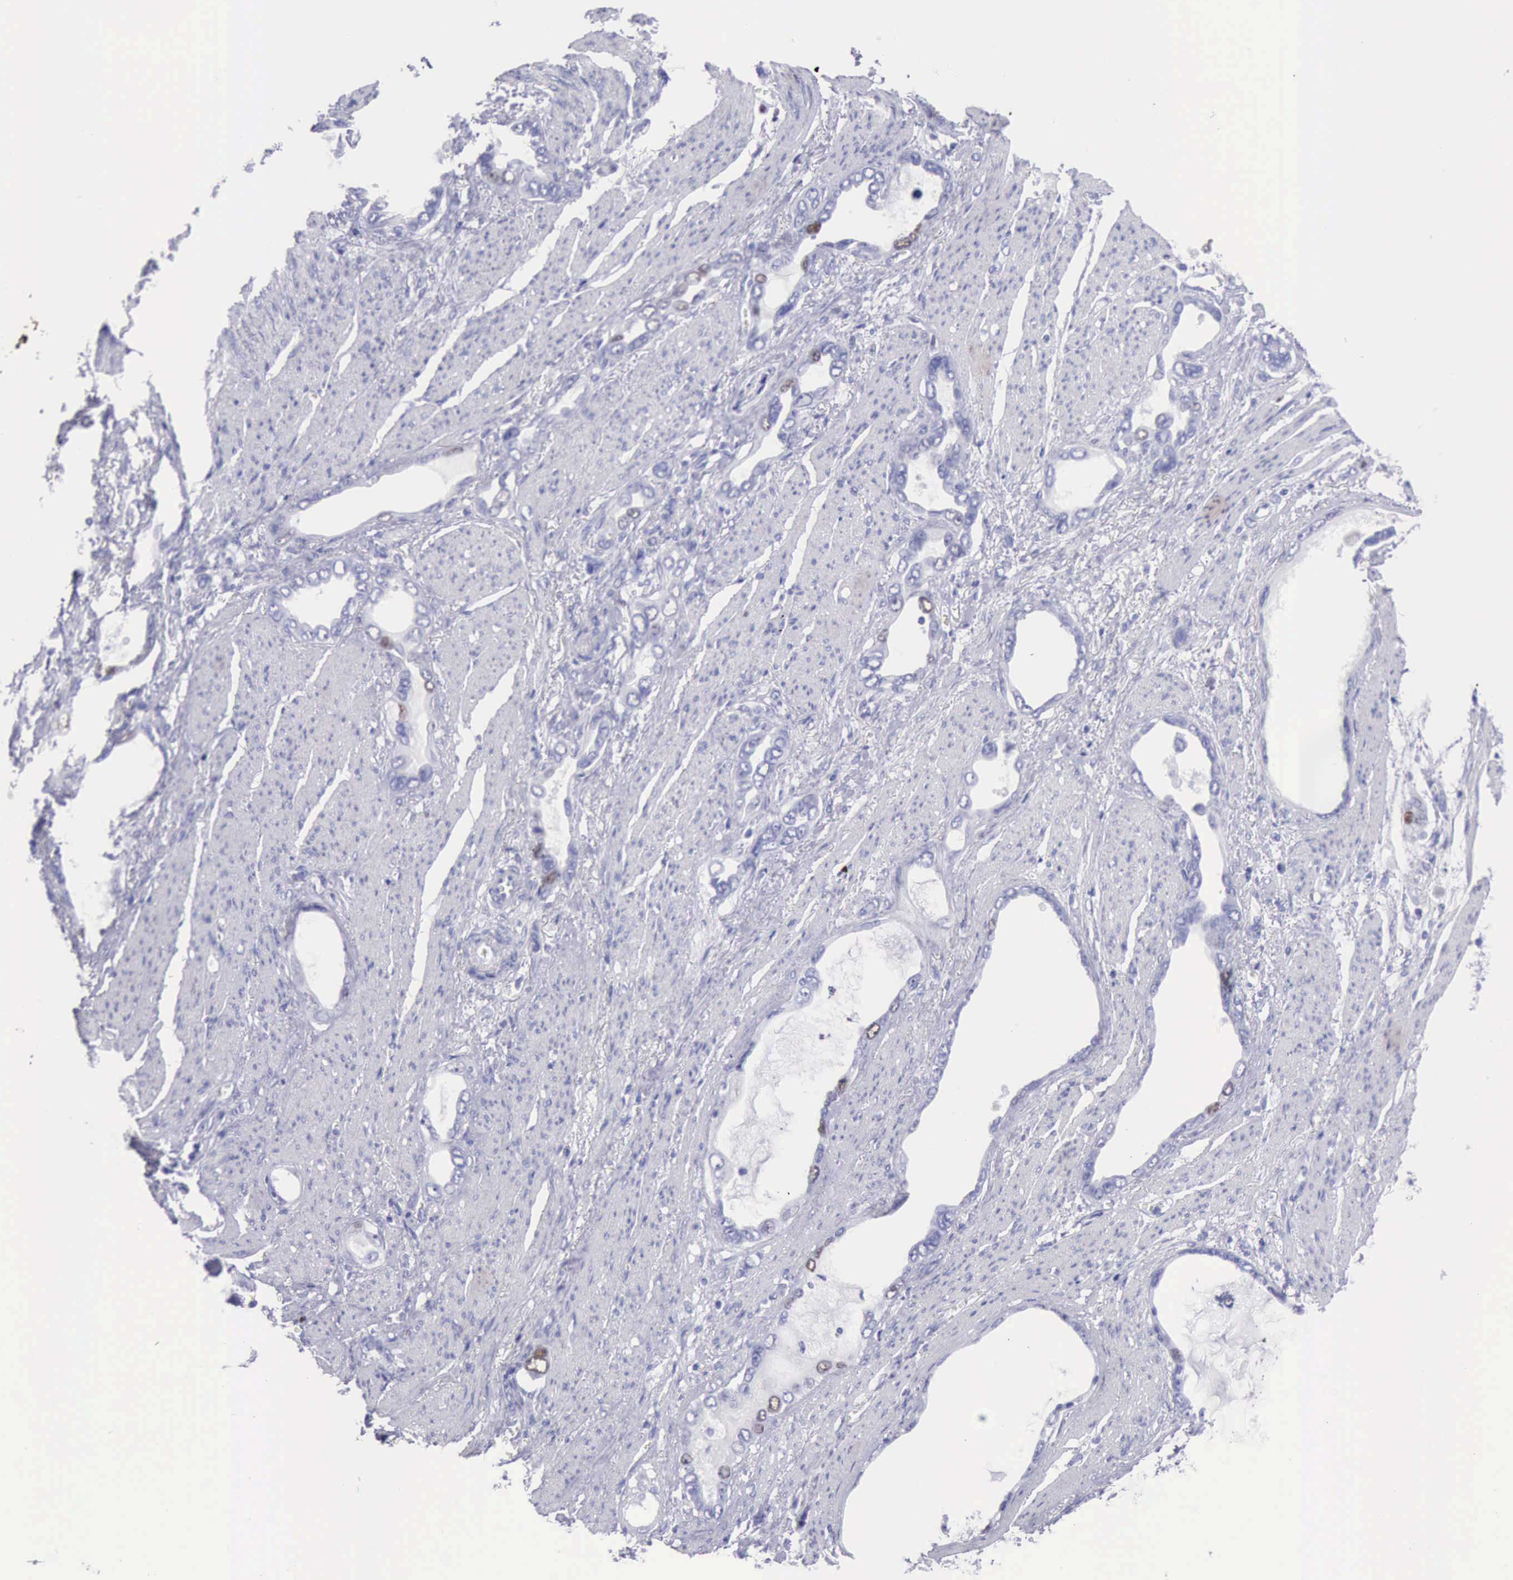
{"staining": {"intensity": "negative", "quantity": "none", "location": "none"}, "tissue": "stomach cancer", "cell_type": "Tumor cells", "image_type": "cancer", "snomed": [{"axis": "morphology", "description": "Adenocarcinoma, NOS"}, {"axis": "topography", "description": "Stomach"}], "caption": "Stomach cancer was stained to show a protein in brown. There is no significant positivity in tumor cells. The staining was performed using DAB (3,3'-diaminobenzidine) to visualize the protein expression in brown, while the nuclei were stained in blue with hematoxylin (Magnification: 20x).", "gene": "MCM2", "patient": {"sex": "male", "age": 78}}